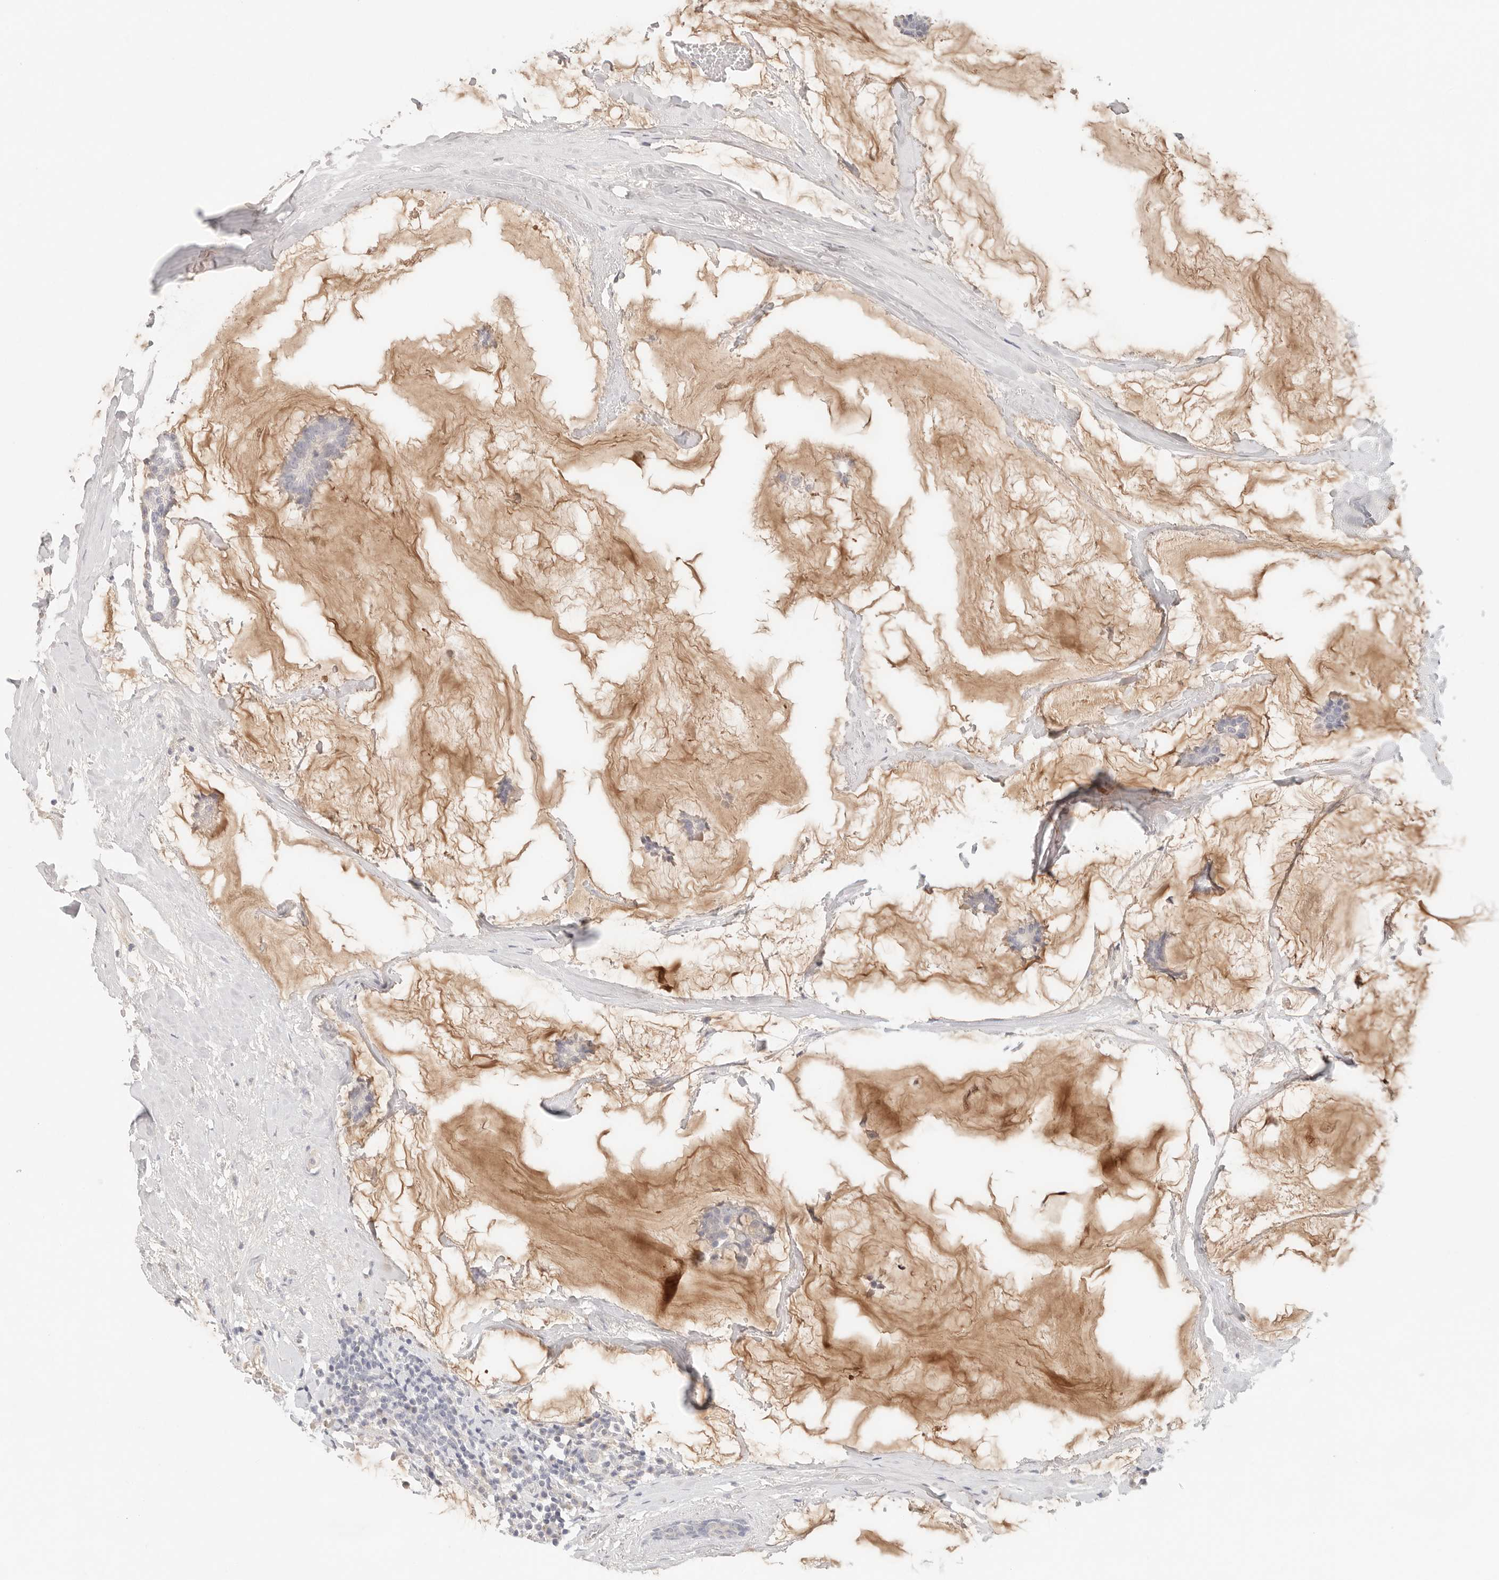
{"staining": {"intensity": "weak", "quantity": "<25%", "location": "cytoplasmic/membranous"}, "tissue": "breast cancer", "cell_type": "Tumor cells", "image_type": "cancer", "snomed": [{"axis": "morphology", "description": "Duct carcinoma"}, {"axis": "topography", "description": "Breast"}], "caption": "Breast cancer stained for a protein using IHC shows no staining tumor cells.", "gene": "SPHK1", "patient": {"sex": "female", "age": 93}}